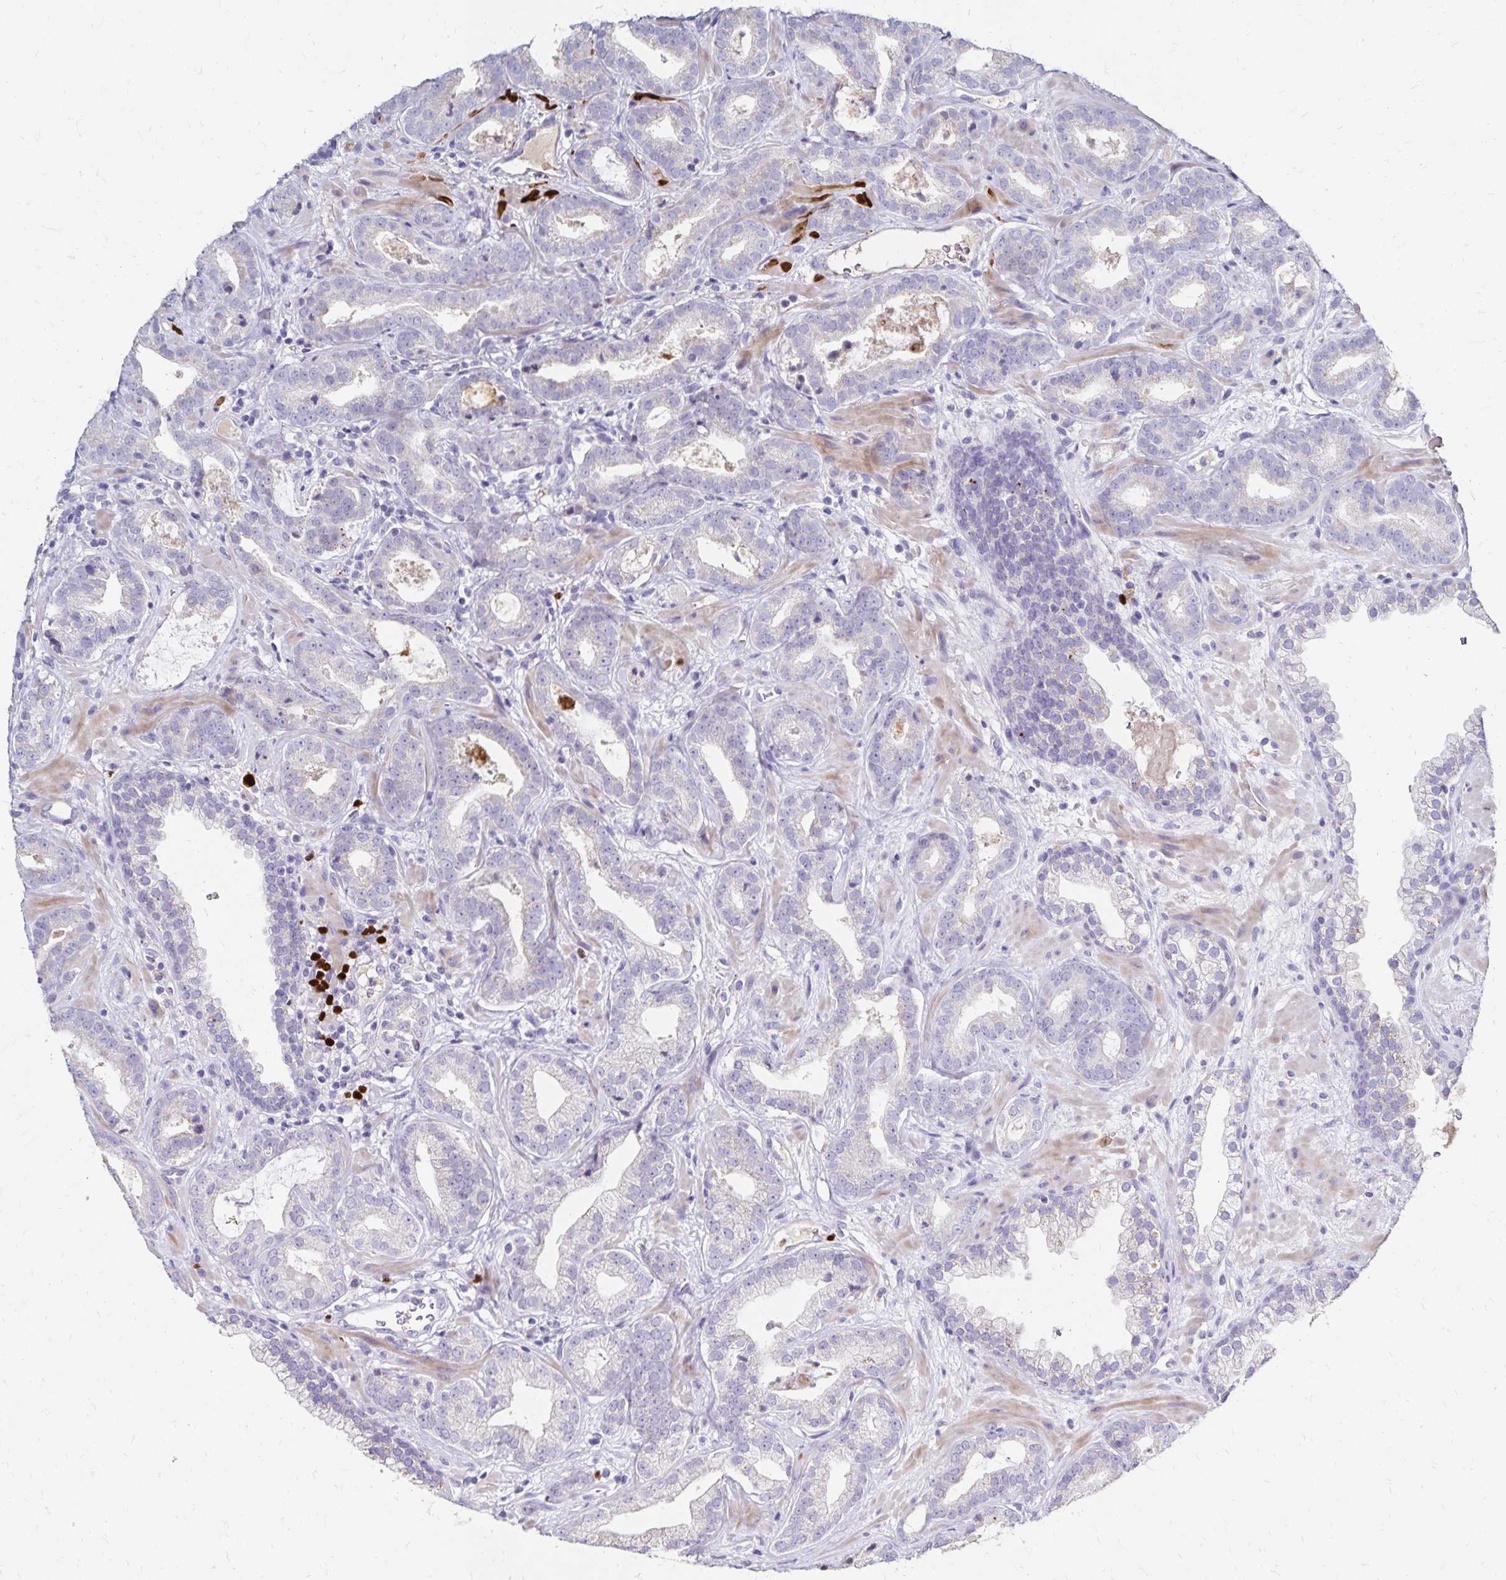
{"staining": {"intensity": "negative", "quantity": "none", "location": "none"}, "tissue": "prostate cancer", "cell_type": "Tumor cells", "image_type": "cancer", "snomed": [{"axis": "morphology", "description": "Adenocarcinoma, Low grade"}, {"axis": "topography", "description": "Prostate"}], "caption": "Human prostate cancer stained for a protein using immunohistochemistry demonstrates no expression in tumor cells.", "gene": "PAX5", "patient": {"sex": "male", "age": 62}}